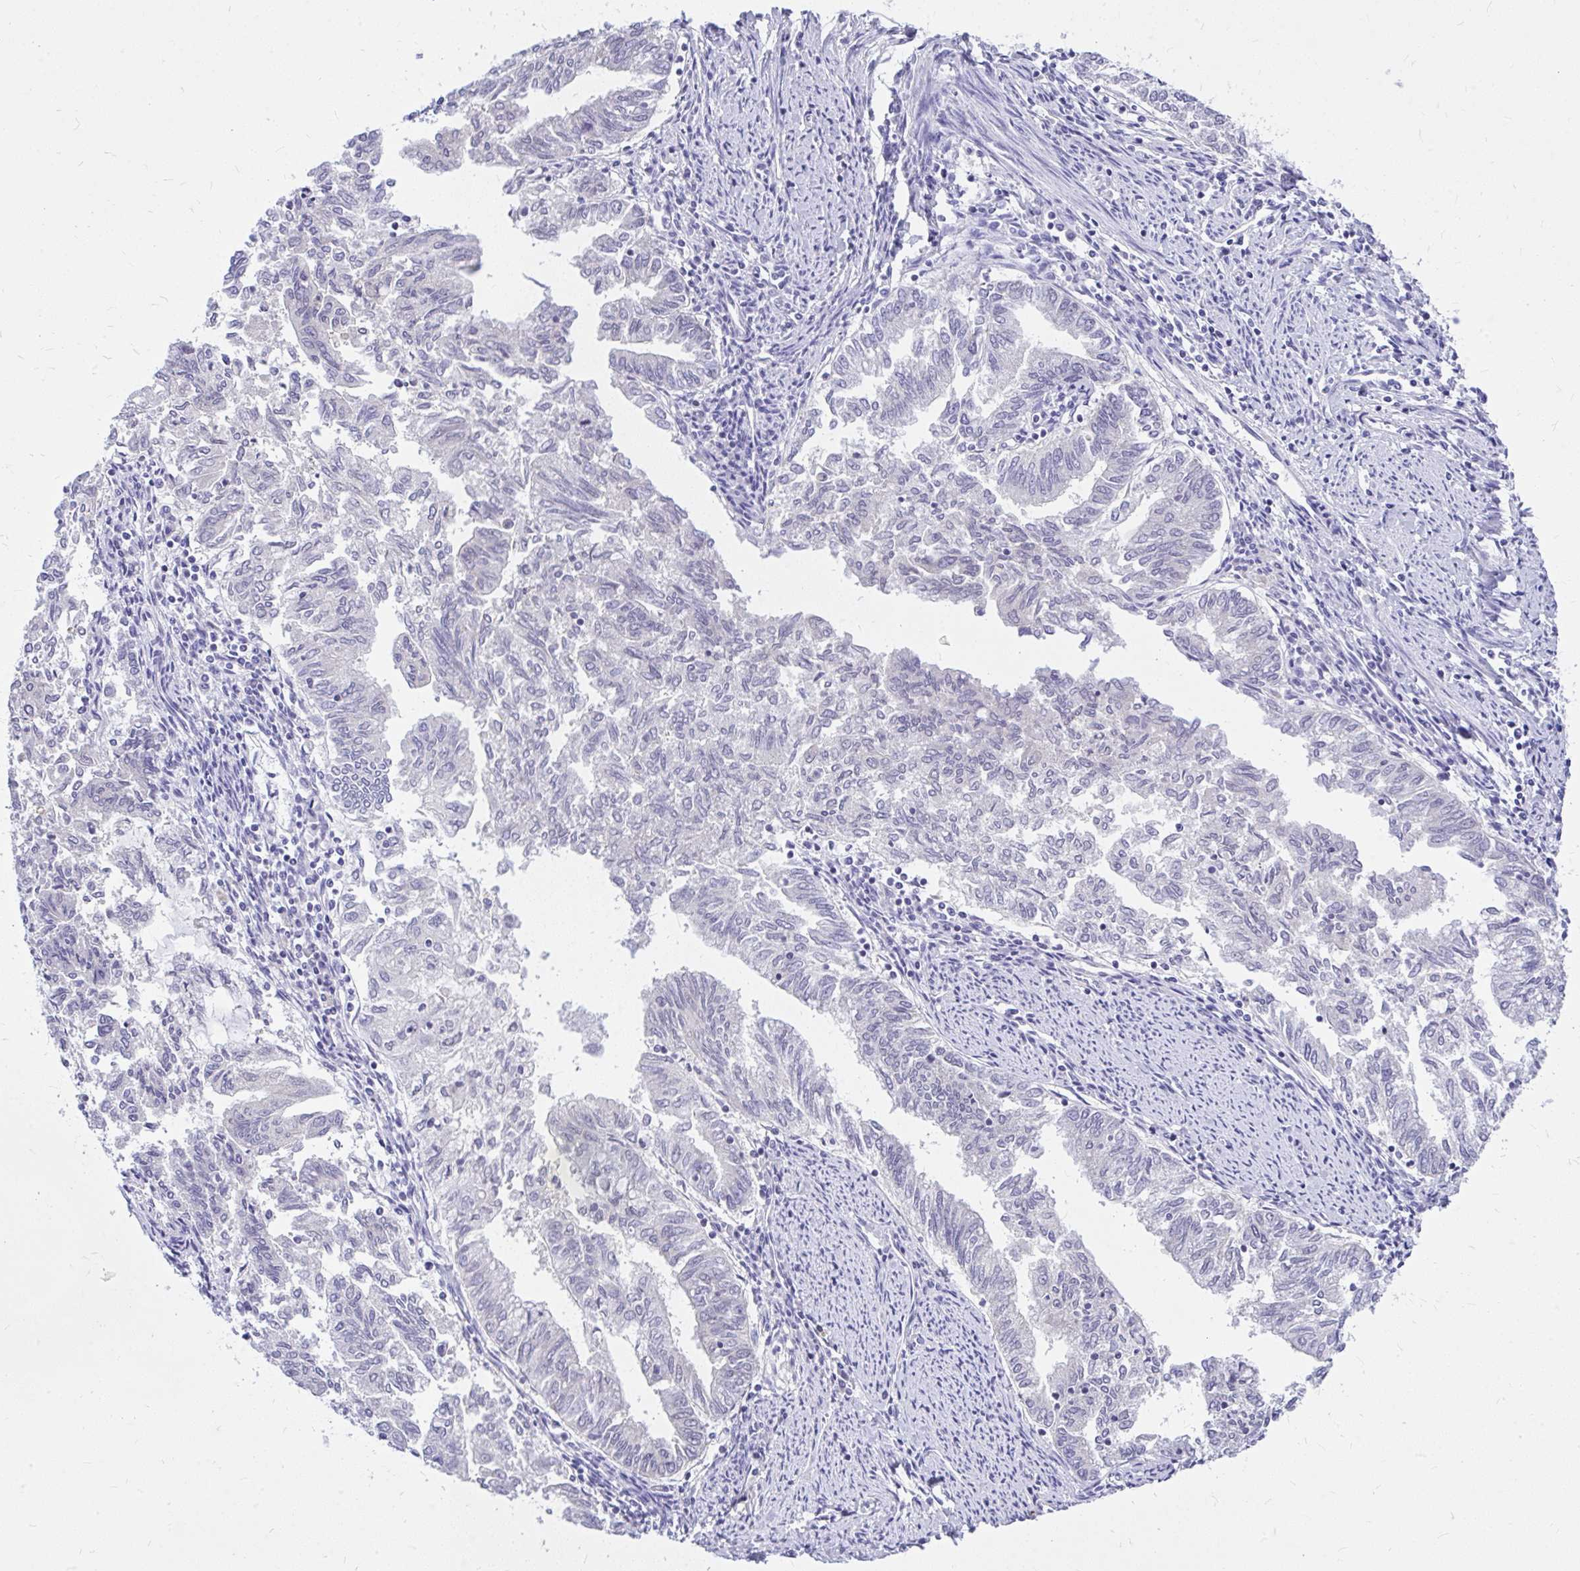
{"staining": {"intensity": "negative", "quantity": "none", "location": "none"}, "tissue": "endometrial cancer", "cell_type": "Tumor cells", "image_type": "cancer", "snomed": [{"axis": "morphology", "description": "Adenocarcinoma, NOS"}, {"axis": "topography", "description": "Endometrium"}], "caption": "Micrograph shows no significant protein positivity in tumor cells of endometrial cancer (adenocarcinoma). The staining is performed using DAB (3,3'-diaminobenzidine) brown chromogen with nuclei counter-stained in using hematoxylin.", "gene": "MAP1LC3A", "patient": {"sex": "female", "age": 79}}